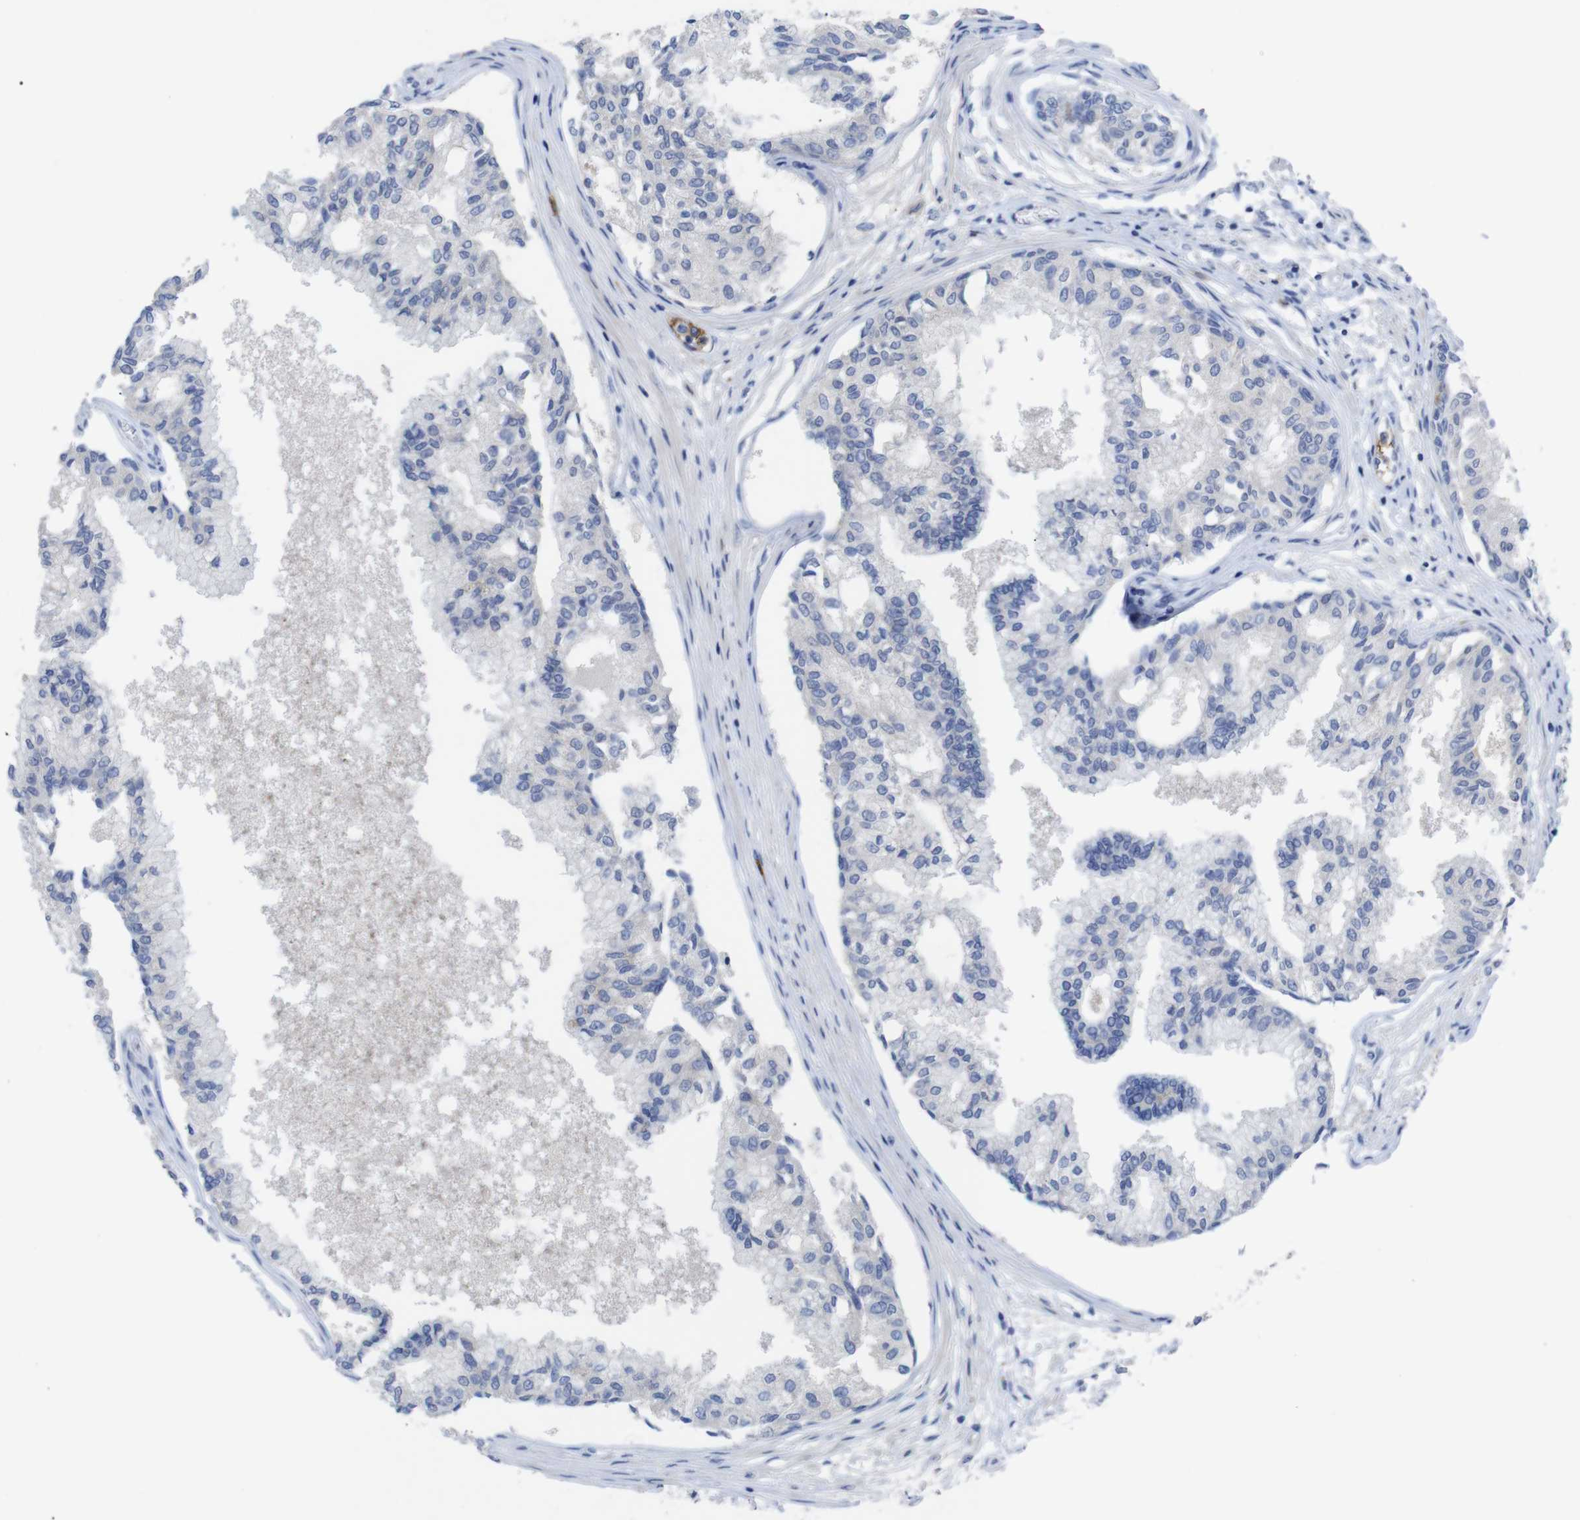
{"staining": {"intensity": "negative", "quantity": "none", "location": "none"}, "tissue": "prostate", "cell_type": "Glandular cells", "image_type": "normal", "snomed": [{"axis": "morphology", "description": "Normal tissue, NOS"}, {"axis": "topography", "description": "Prostate"}, {"axis": "topography", "description": "Seminal veicle"}], "caption": "High magnification brightfield microscopy of normal prostate stained with DAB (brown) and counterstained with hematoxylin (blue): glandular cells show no significant staining.", "gene": "C5AR1", "patient": {"sex": "male", "age": 60}}